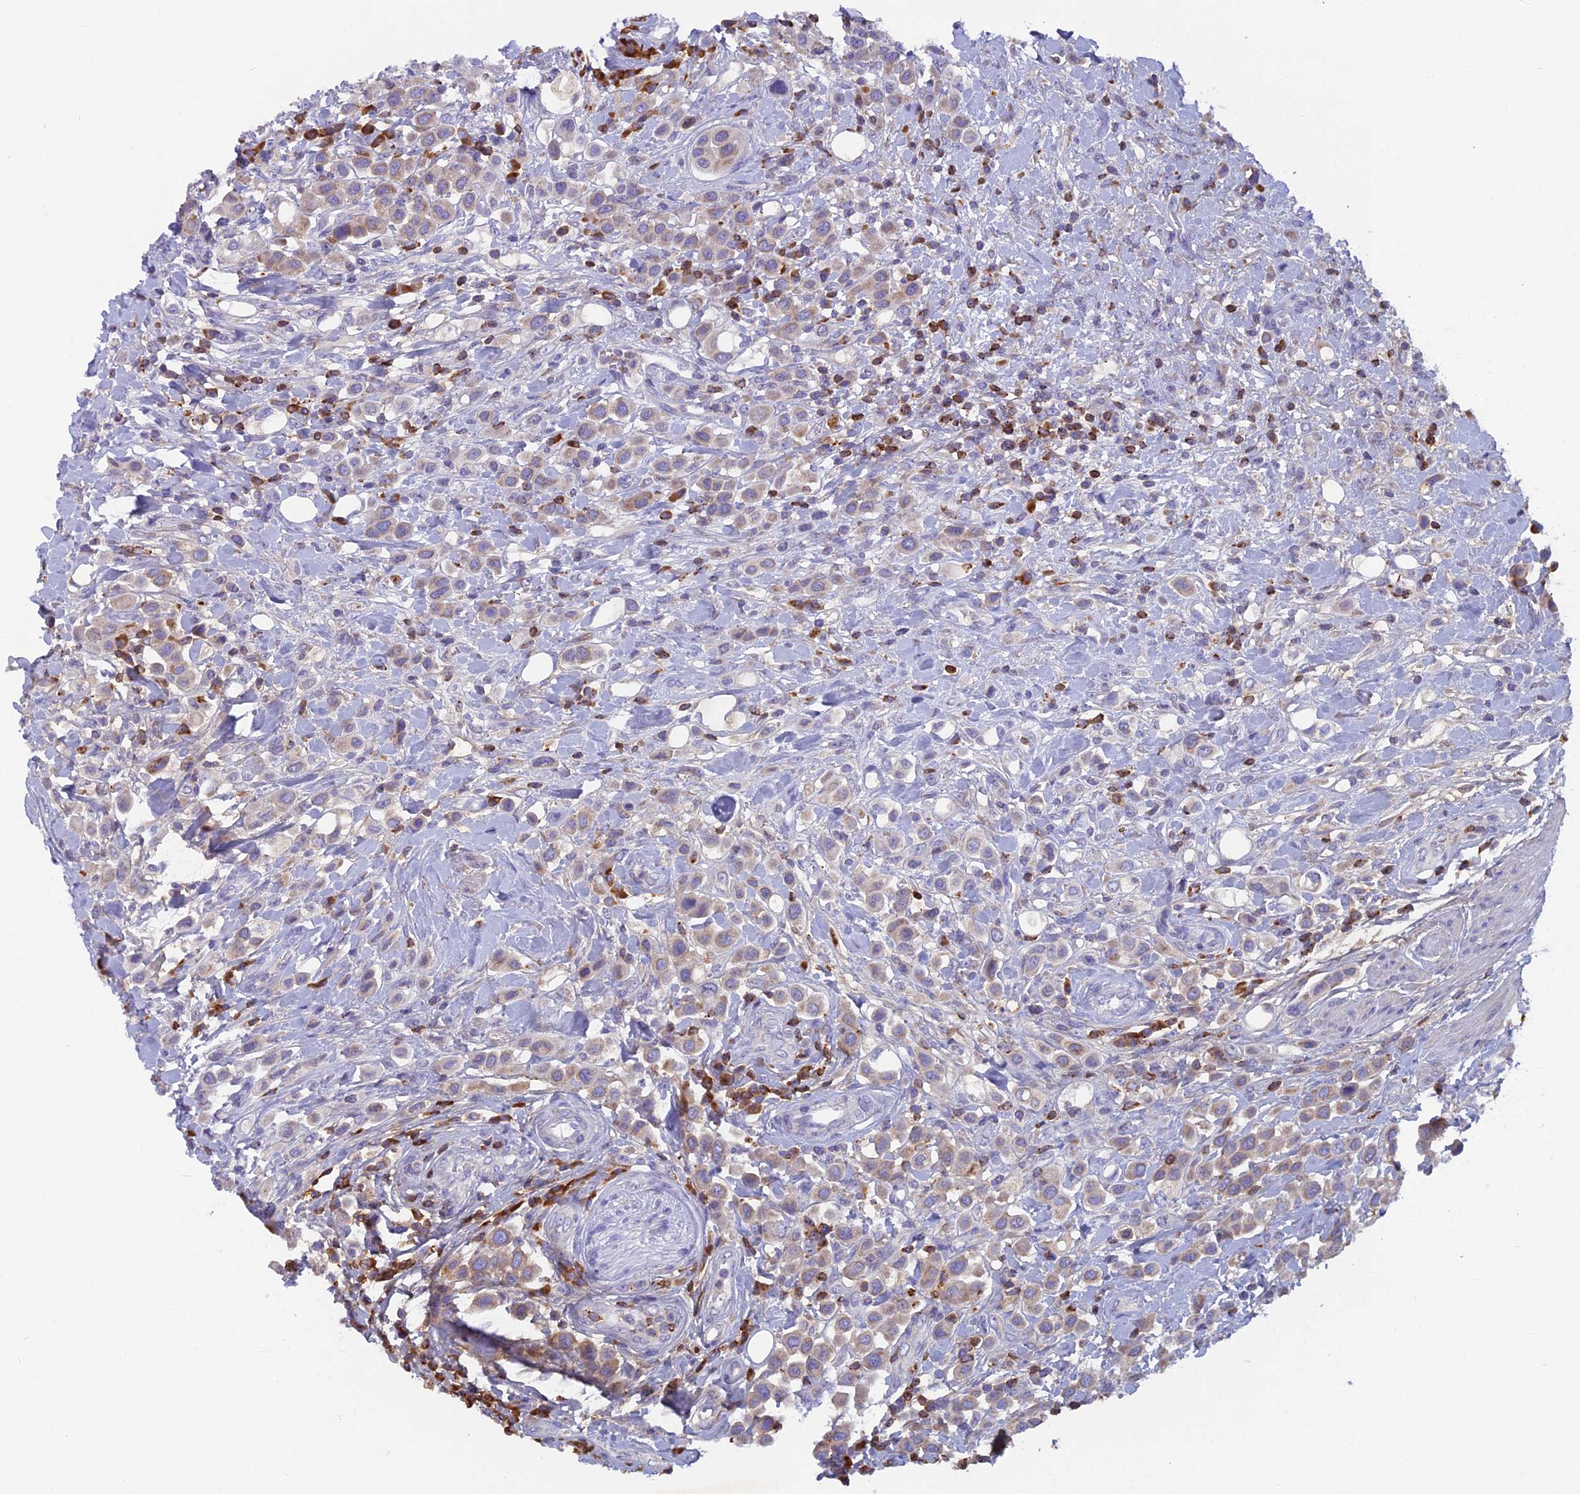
{"staining": {"intensity": "weak", "quantity": ">75%", "location": "cytoplasmic/membranous"}, "tissue": "urothelial cancer", "cell_type": "Tumor cells", "image_type": "cancer", "snomed": [{"axis": "morphology", "description": "Urothelial carcinoma, High grade"}, {"axis": "topography", "description": "Urinary bladder"}], "caption": "This is a micrograph of immunohistochemistry staining of urothelial cancer, which shows weak expression in the cytoplasmic/membranous of tumor cells.", "gene": "ABI3BP", "patient": {"sex": "male", "age": 50}}